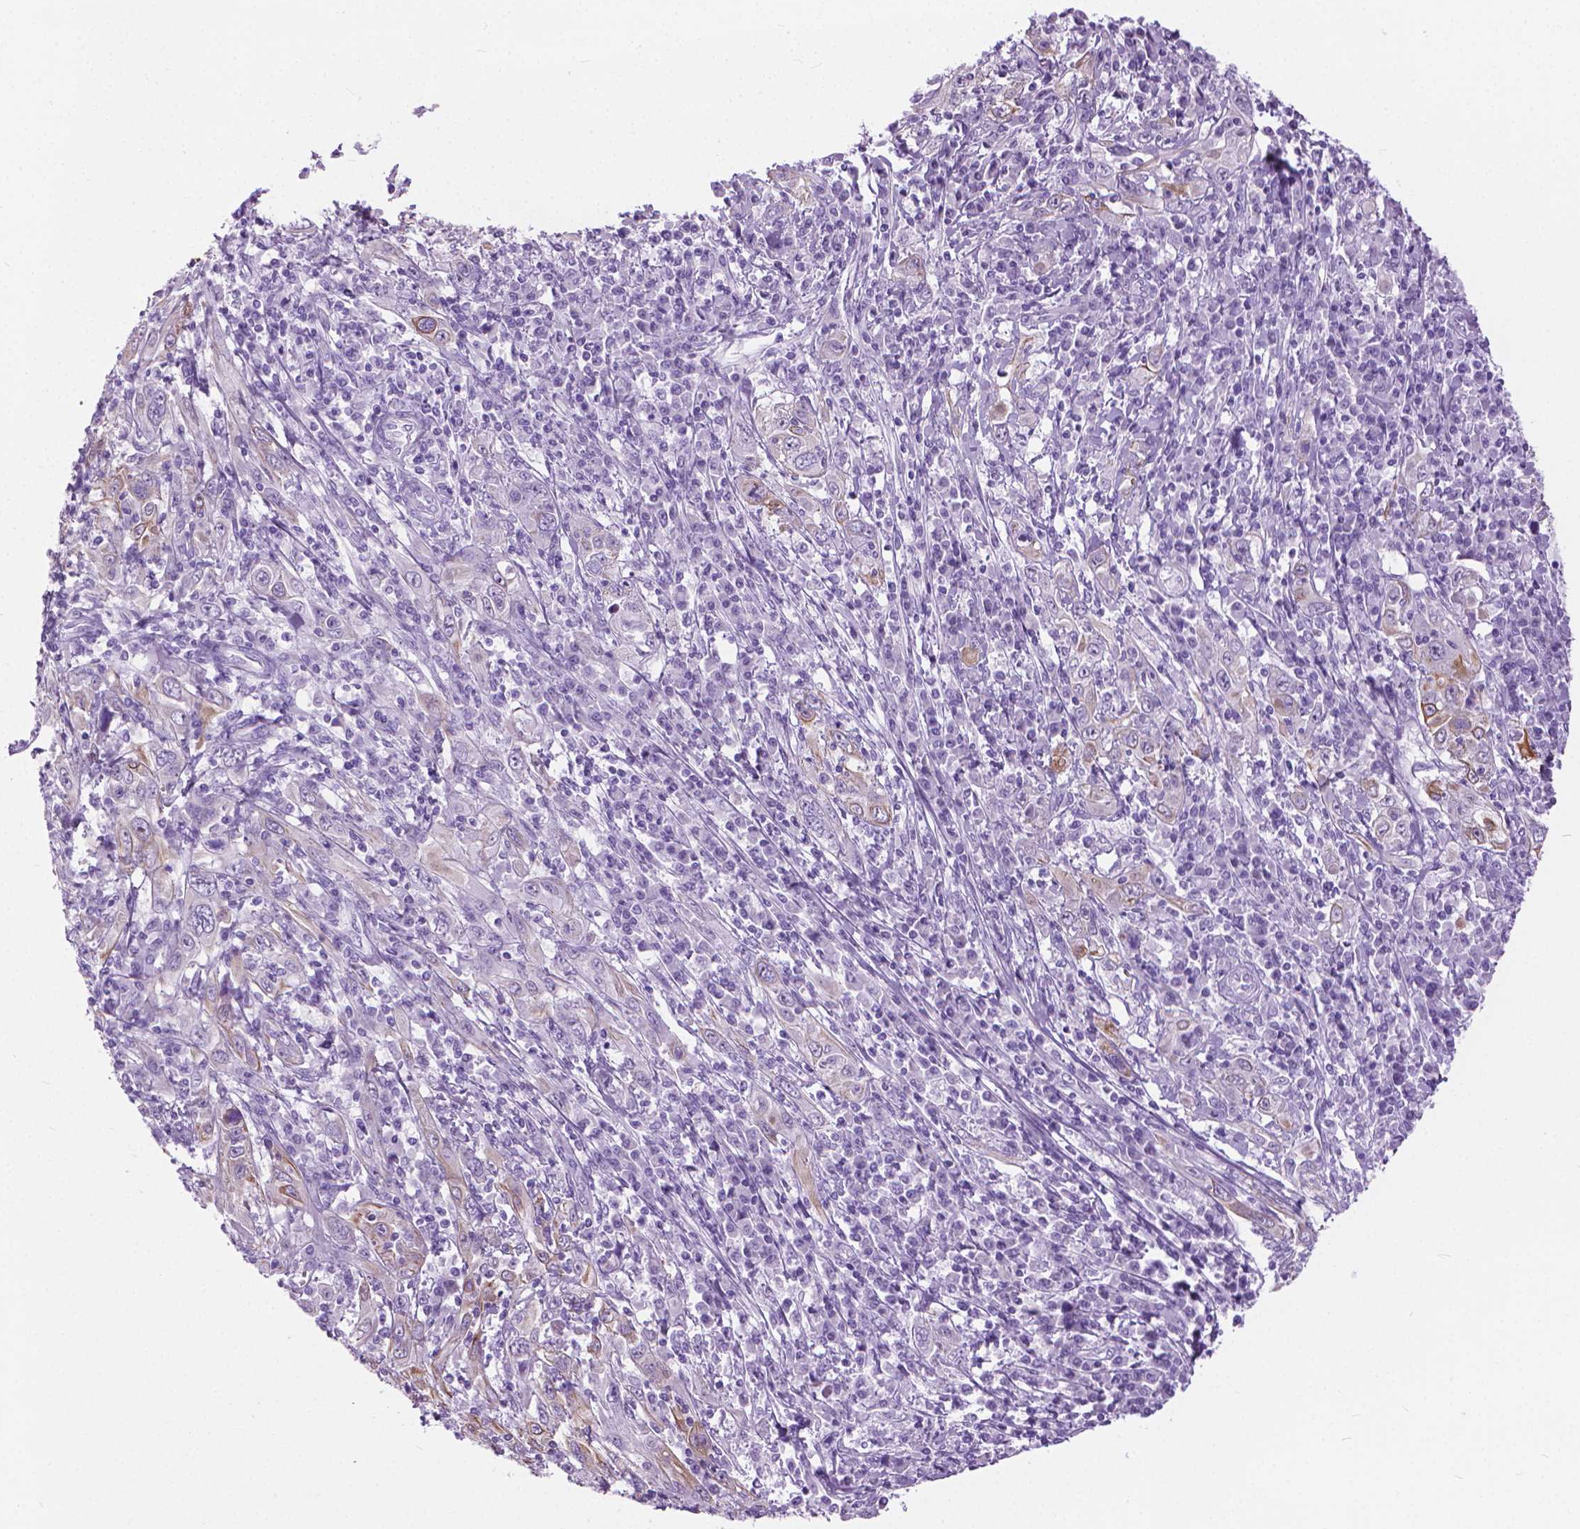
{"staining": {"intensity": "moderate", "quantity": "25%-75%", "location": "cytoplasmic/membranous"}, "tissue": "cervical cancer", "cell_type": "Tumor cells", "image_type": "cancer", "snomed": [{"axis": "morphology", "description": "Squamous cell carcinoma, NOS"}, {"axis": "topography", "description": "Cervix"}], "caption": "Tumor cells demonstrate moderate cytoplasmic/membranous staining in about 25%-75% of cells in squamous cell carcinoma (cervical).", "gene": "HTR2B", "patient": {"sex": "female", "age": 46}}